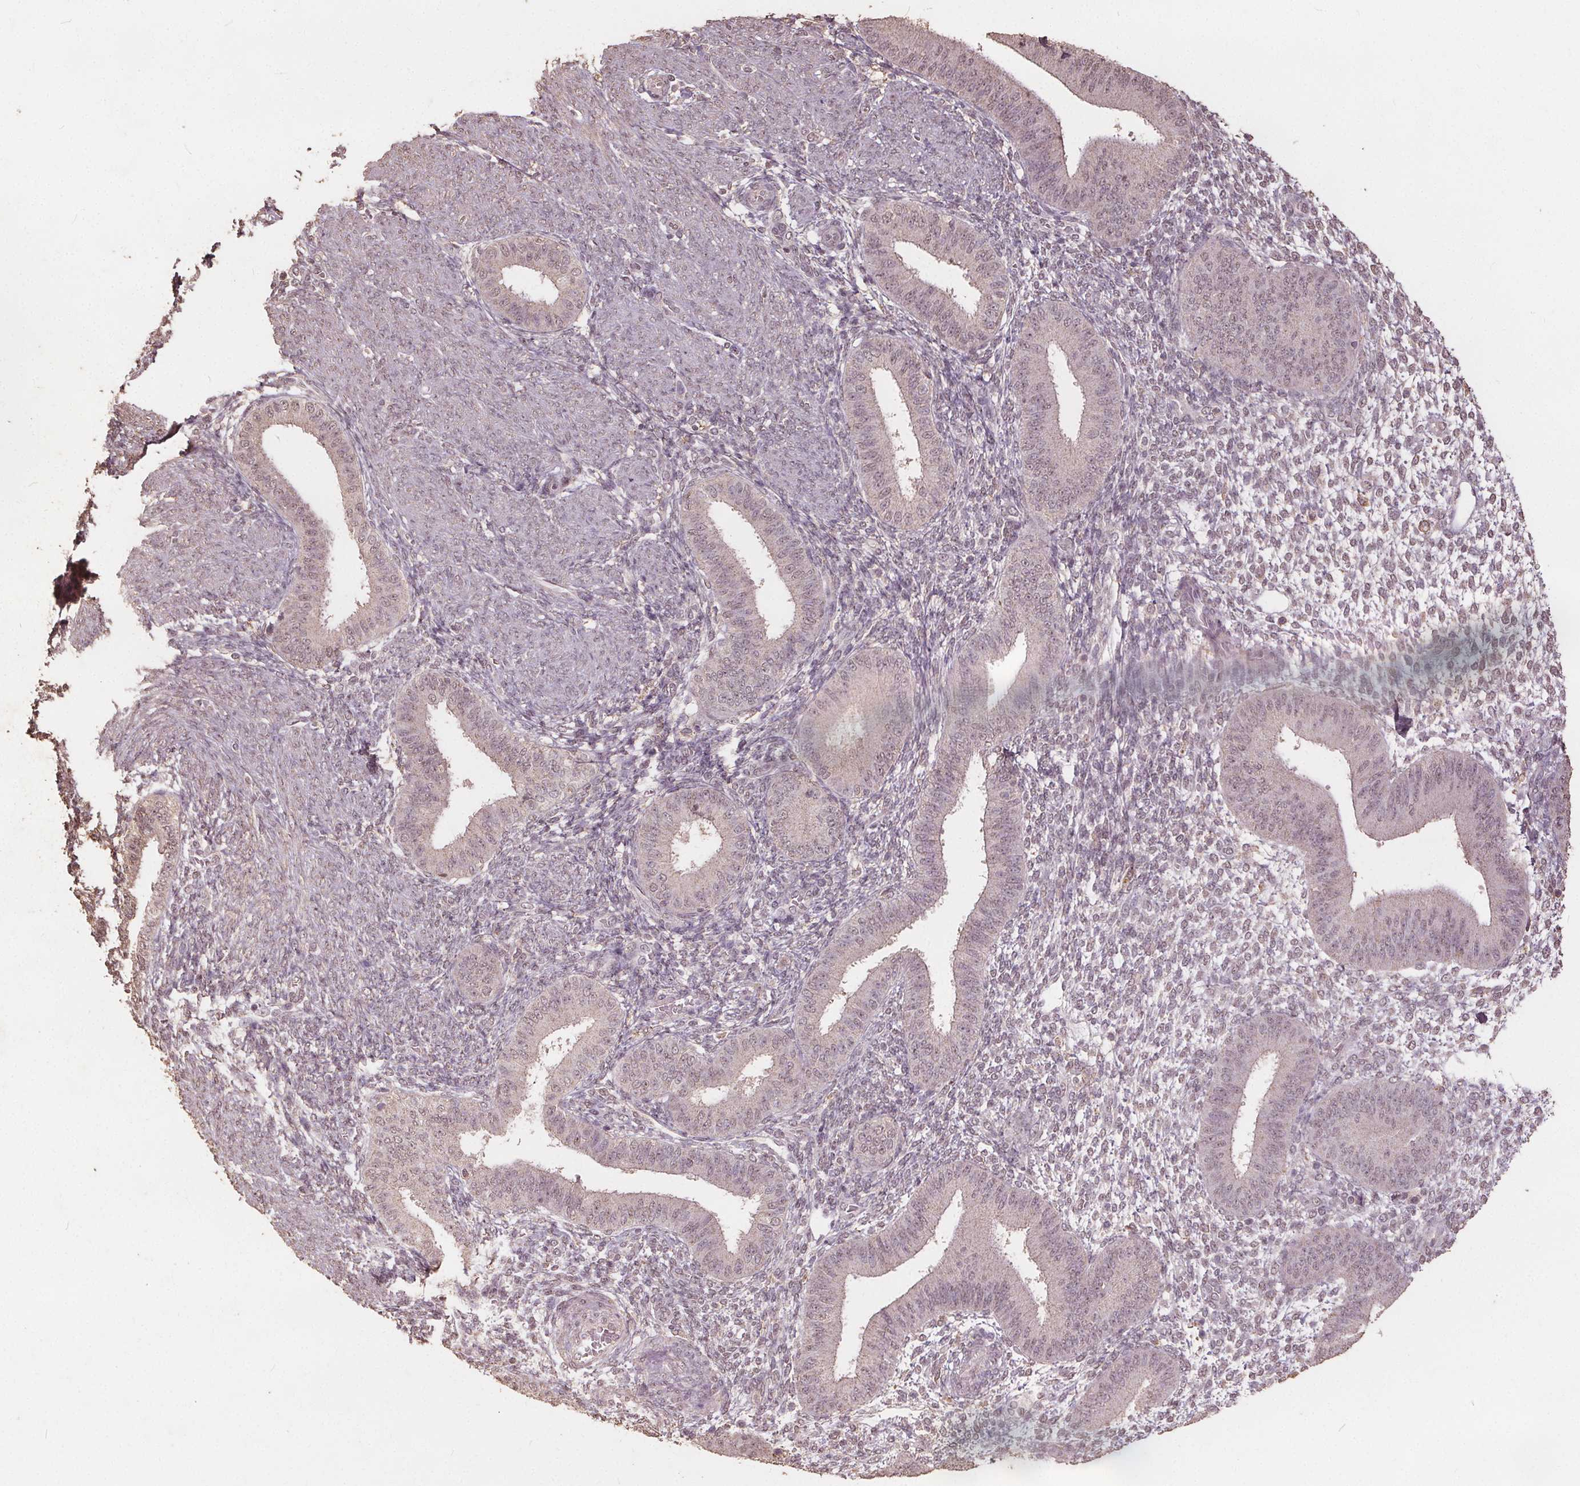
{"staining": {"intensity": "negative", "quantity": "none", "location": "none"}, "tissue": "endometrium", "cell_type": "Cells in endometrial stroma", "image_type": "normal", "snomed": [{"axis": "morphology", "description": "Normal tissue, NOS"}, {"axis": "topography", "description": "Endometrium"}], "caption": "Immunohistochemistry histopathology image of normal endometrium: human endometrium stained with DAB (3,3'-diaminobenzidine) reveals no significant protein expression in cells in endometrial stroma.", "gene": "DSG3", "patient": {"sex": "female", "age": 39}}